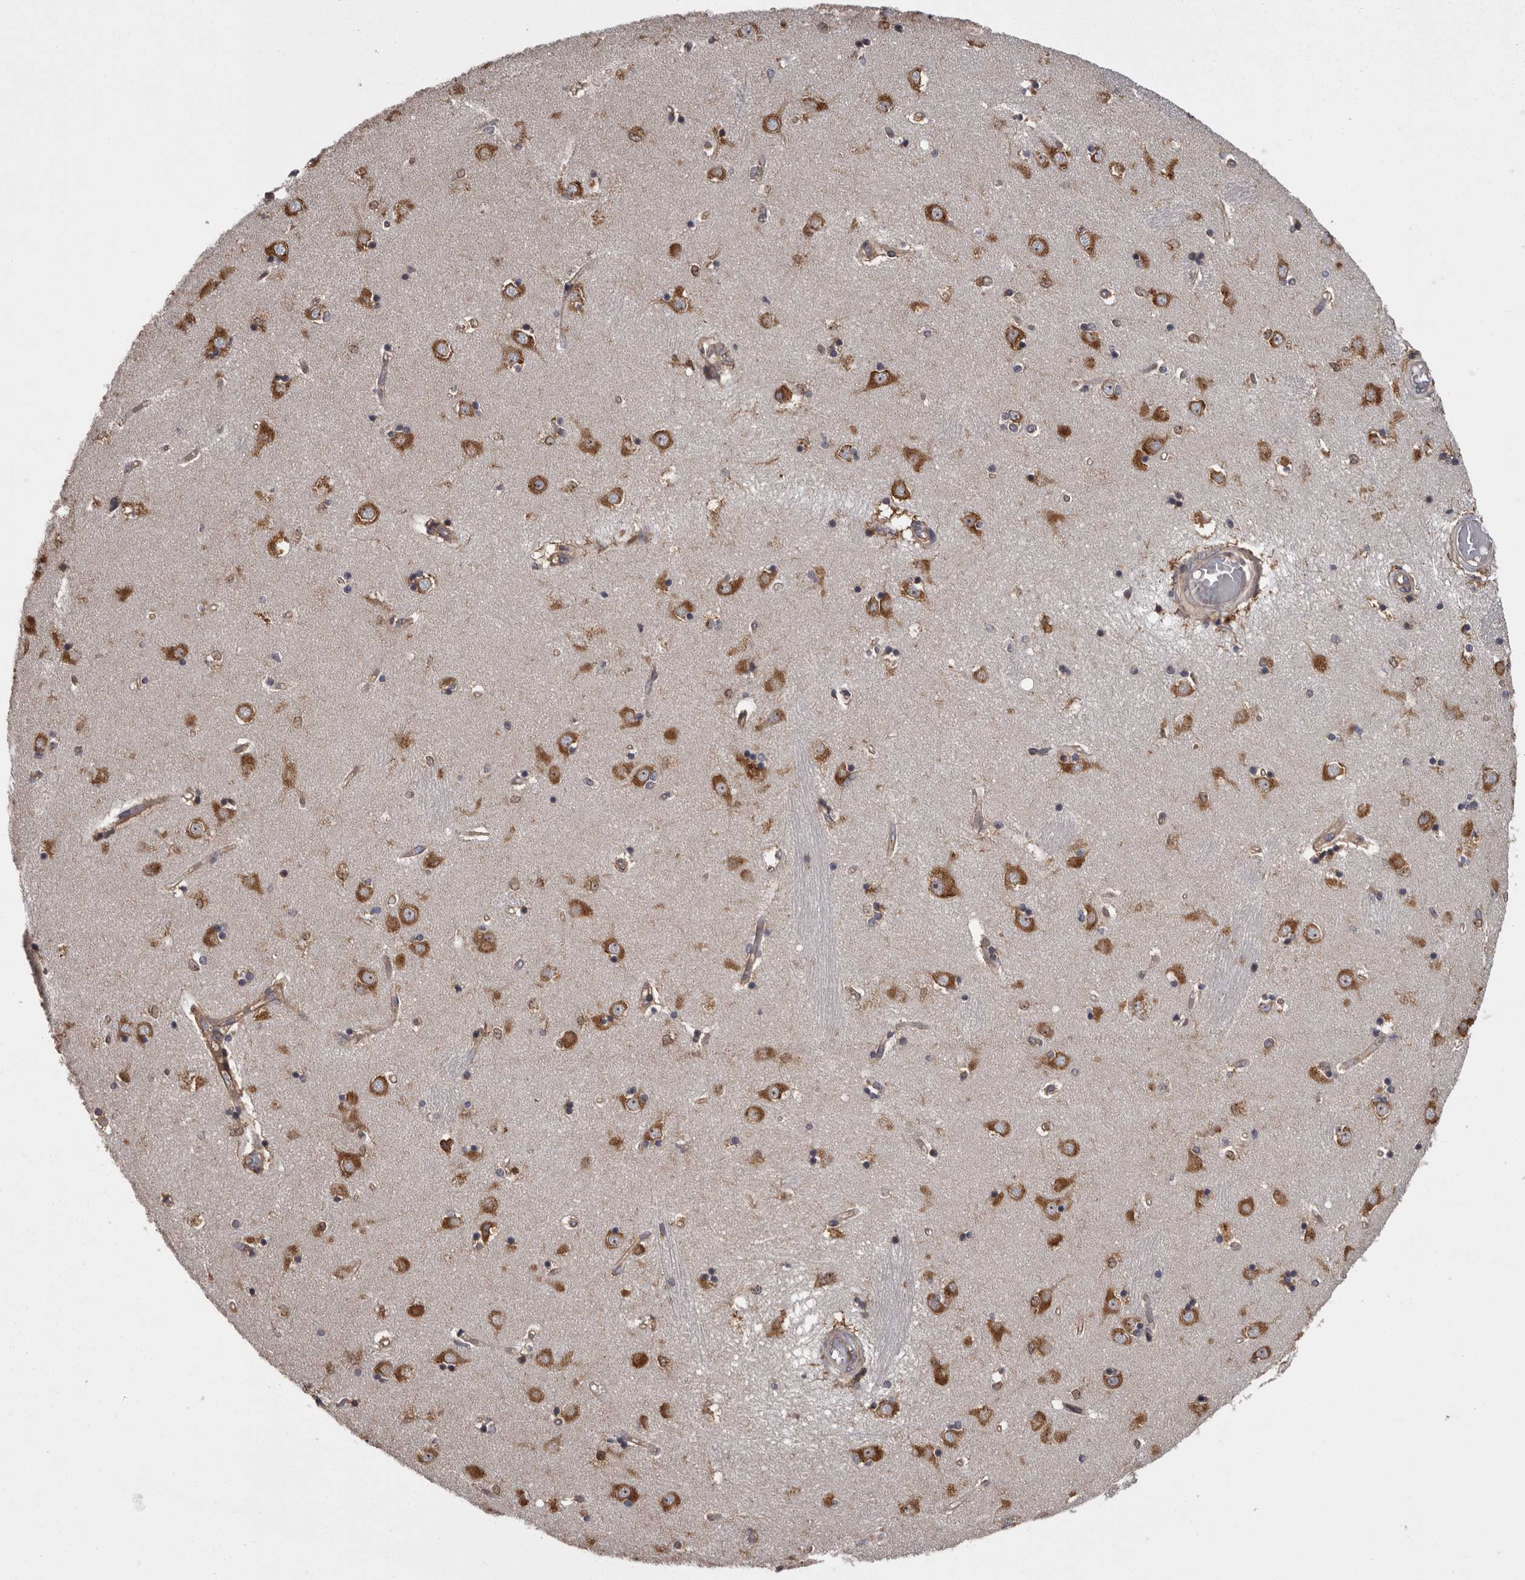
{"staining": {"intensity": "weak", "quantity": "25%-75%", "location": "cytoplasmic/membranous"}, "tissue": "caudate", "cell_type": "Glial cells", "image_type": "normal", "snomed": [{"axis": "morphology", "description": "Normal tissue, NOS"}, {"axis": "topography", "description": "Lateral ventricle wall"}], "caption": "The micrograph exhibits immunohistochemical staining of benign caudate. There is weak cytoplasmic/membranous staining is present in approximately 25%-75% of glial cells. (brown staining indicates protein expression, while blue staining denotes nuclei).", "gene": "DARS1", "patient": {"sex": "male", "age": 45}}